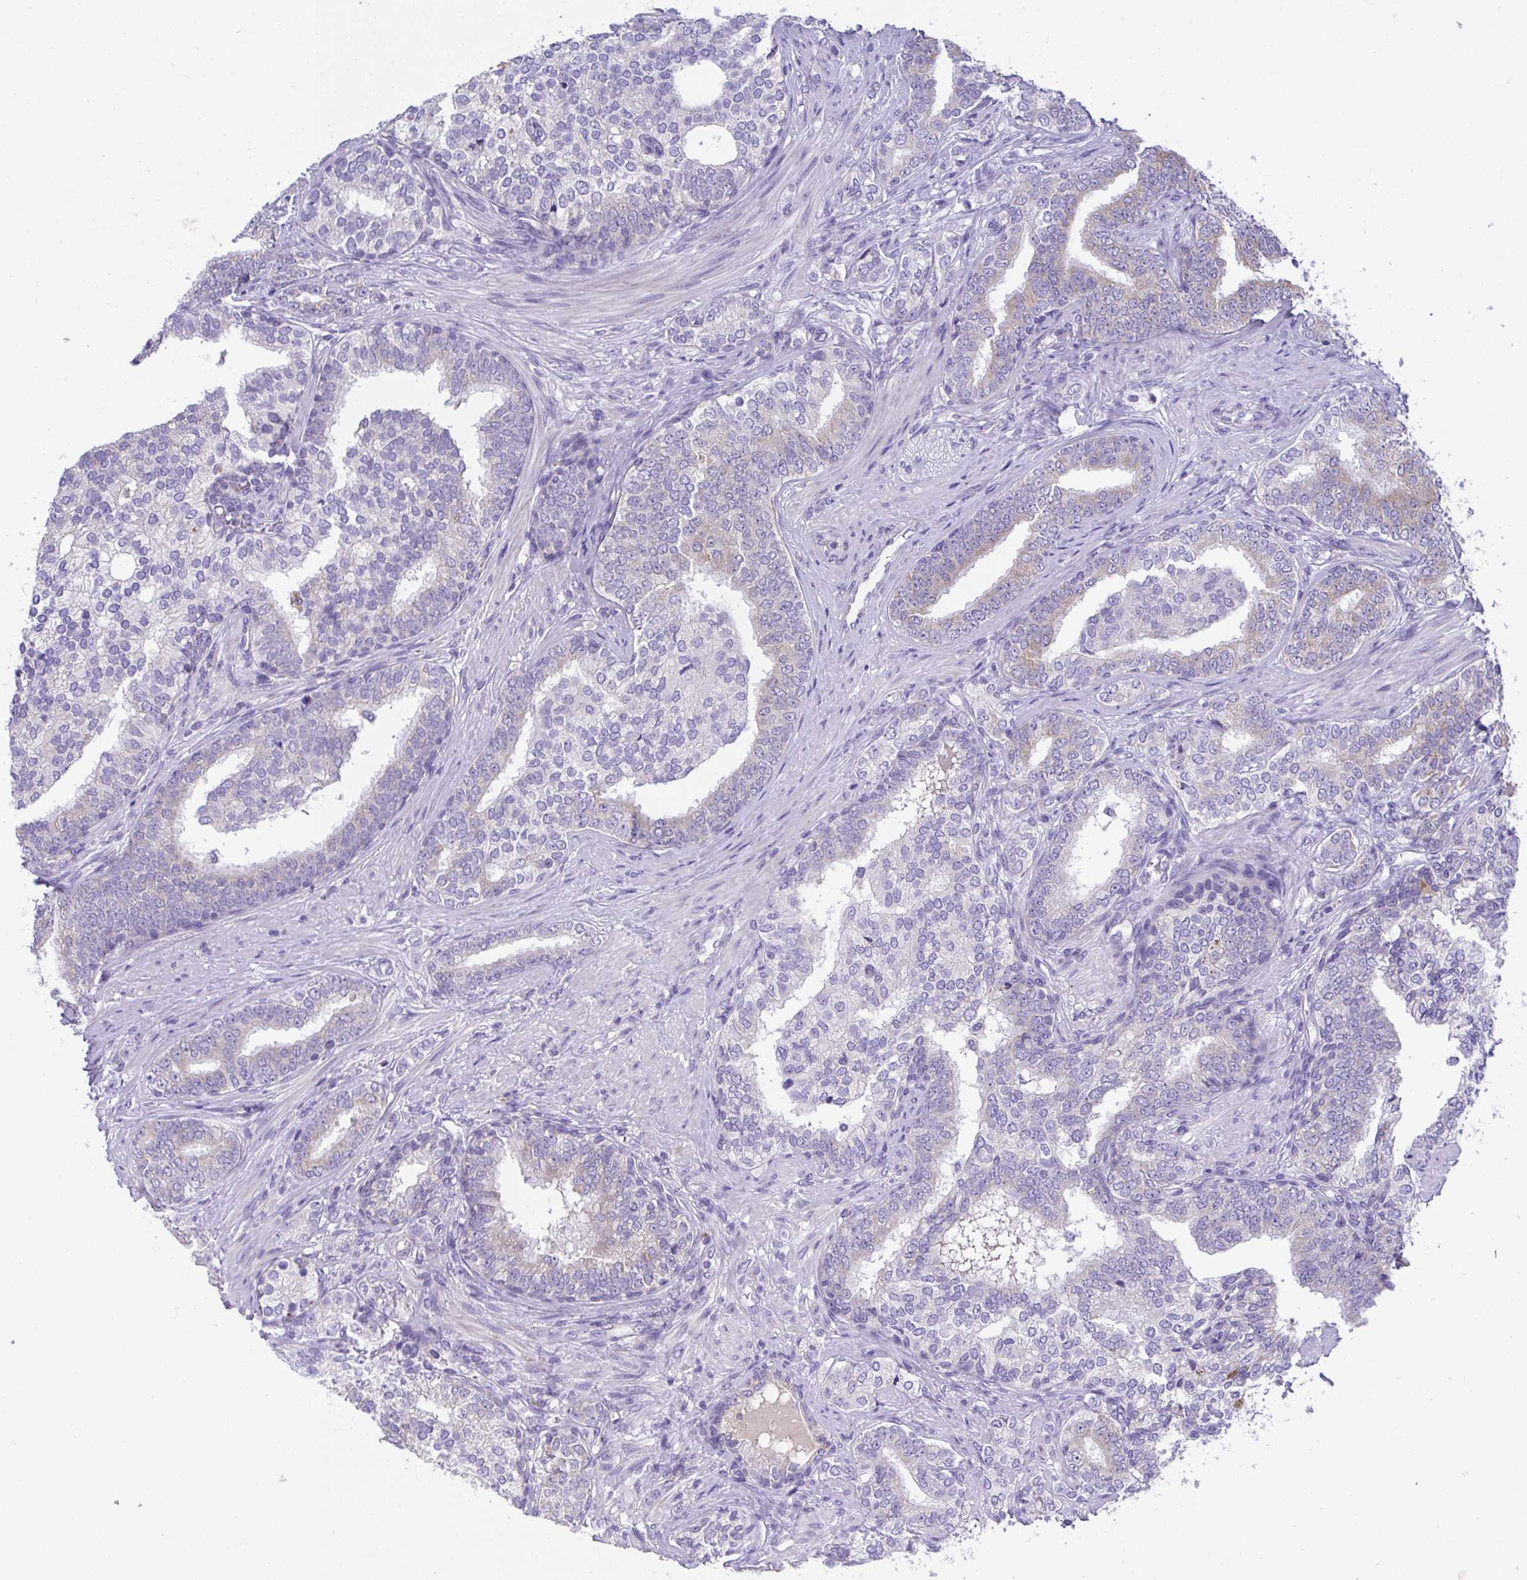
{"staining": {"intensity": "weak", "quantity": "<25%", "location": "cytoplasmic/membranous"}, "tissue": "prostate cancer", "cell_type": "Tumor cells", "image_type": "cancer", "snomed": [{"axis": "morphology", "description": "Adenocarcinoma, High grade"}, {"axis": "topography", "description": "Prostate"}], "caption": "An immunohistochemistry micrograph of prostate cancer (high-grade adenocarcinoma) is shown. There is no staining in tumor cells of prostate cancer (high-grade adenocarcinoma).", "gene": "COA5", "patient": {"sex": "male", "age": 72}}